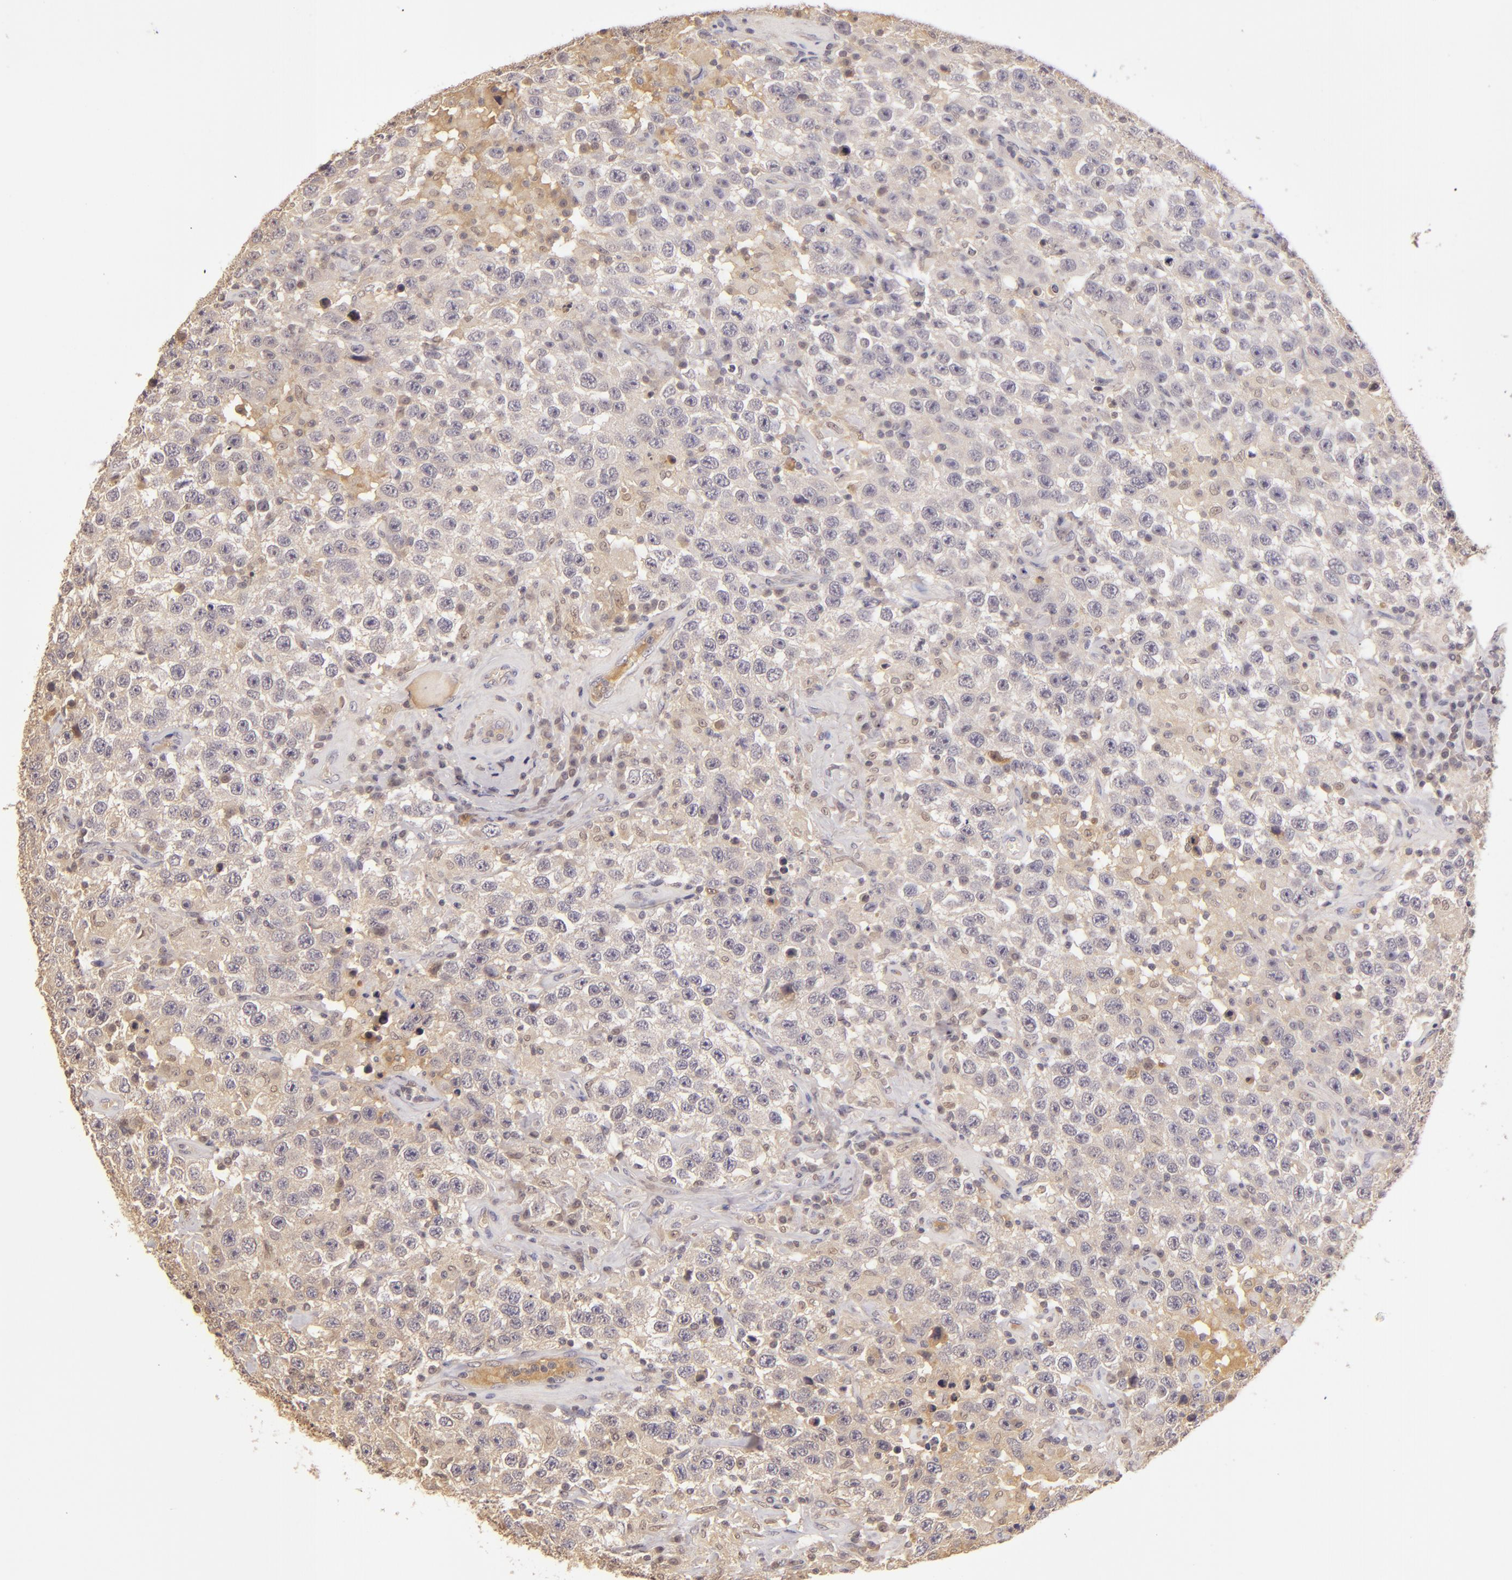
{"staining": {"intensity": "weak", "quantity": ">75%", "location": "cytoplasmic/membranous,nuclear"}, "tissue": "testis cancer", "cell_type": "Tumor cells", "image_type": "cancer", "snomed": [{"axis": "morphology", "description": "Seminoma, NOS"}, {"axis": "topography", "description": "Testis"}], "caption": "An immunohistochemistry (IHC) photomicrograph of tumor tissue is shown. Protein staining in brown shows weak cytoplasmic/membranous and nuclear positivity in testis seminoma within tumor cells.", "gene": "LRG1", "patient": {"sex": "male", "age": 41}}